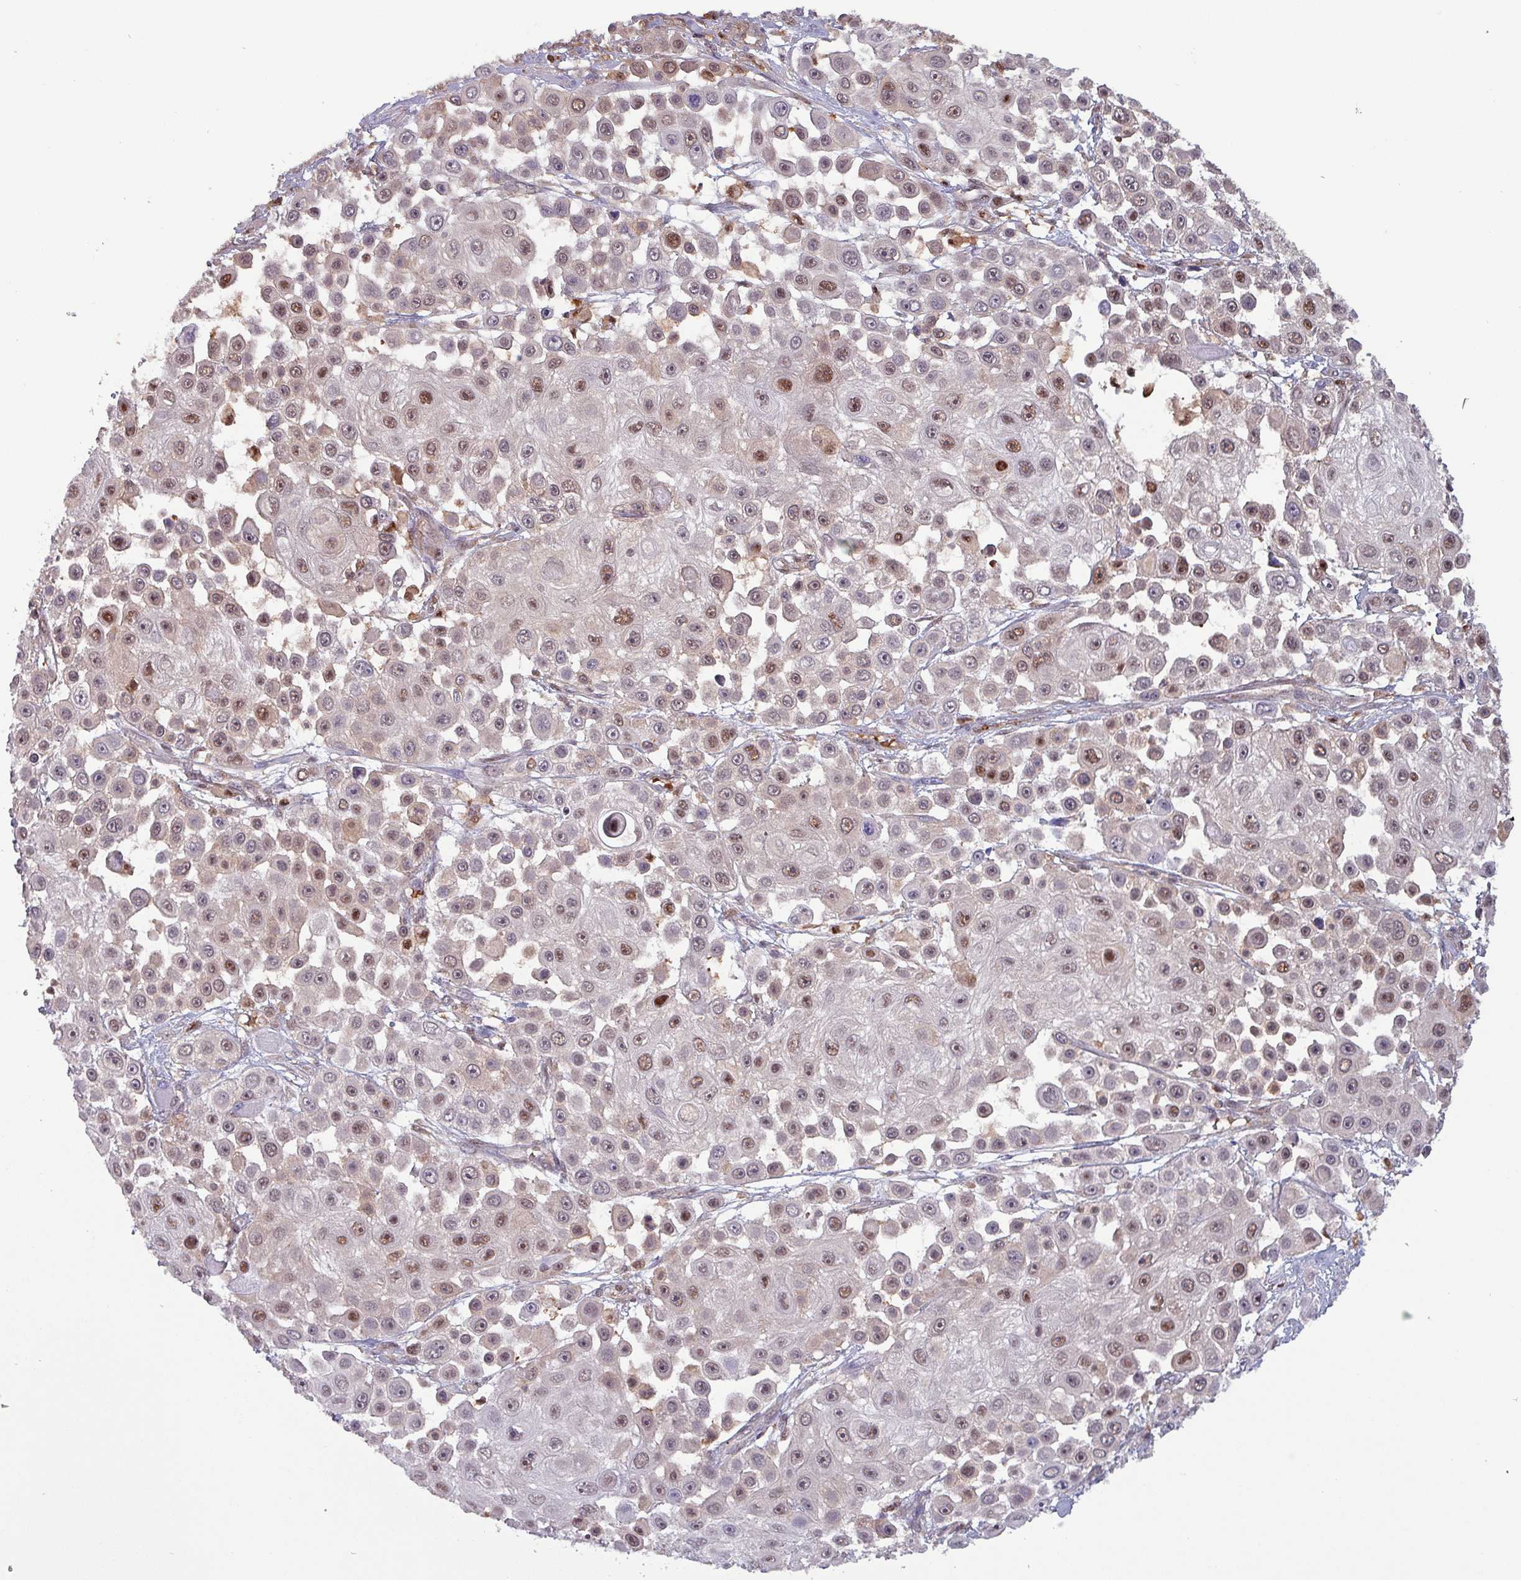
{"staining": {"intensity": "moderate", "quantity": "<25%", "location": "cytoplasmic/membranous,nuclear"}, "tissue": "skin cancer", "cell_type": "Tumor cells", "image_type": "cancer", "snomed": [{"axis": "morphology", "description": "Squamous cell carcinoma, NOS"}, {"axis": "topography", "description": "Skin"}], "caption": "Skin cancer (squamous cell carcinoma) tissue demonstrates moderate cytoplasmic/membranous and nuclear positivity in about <25% of tumor cells", "gene": "PSMB8", "patient": {"sex": "male", "age": 67}}